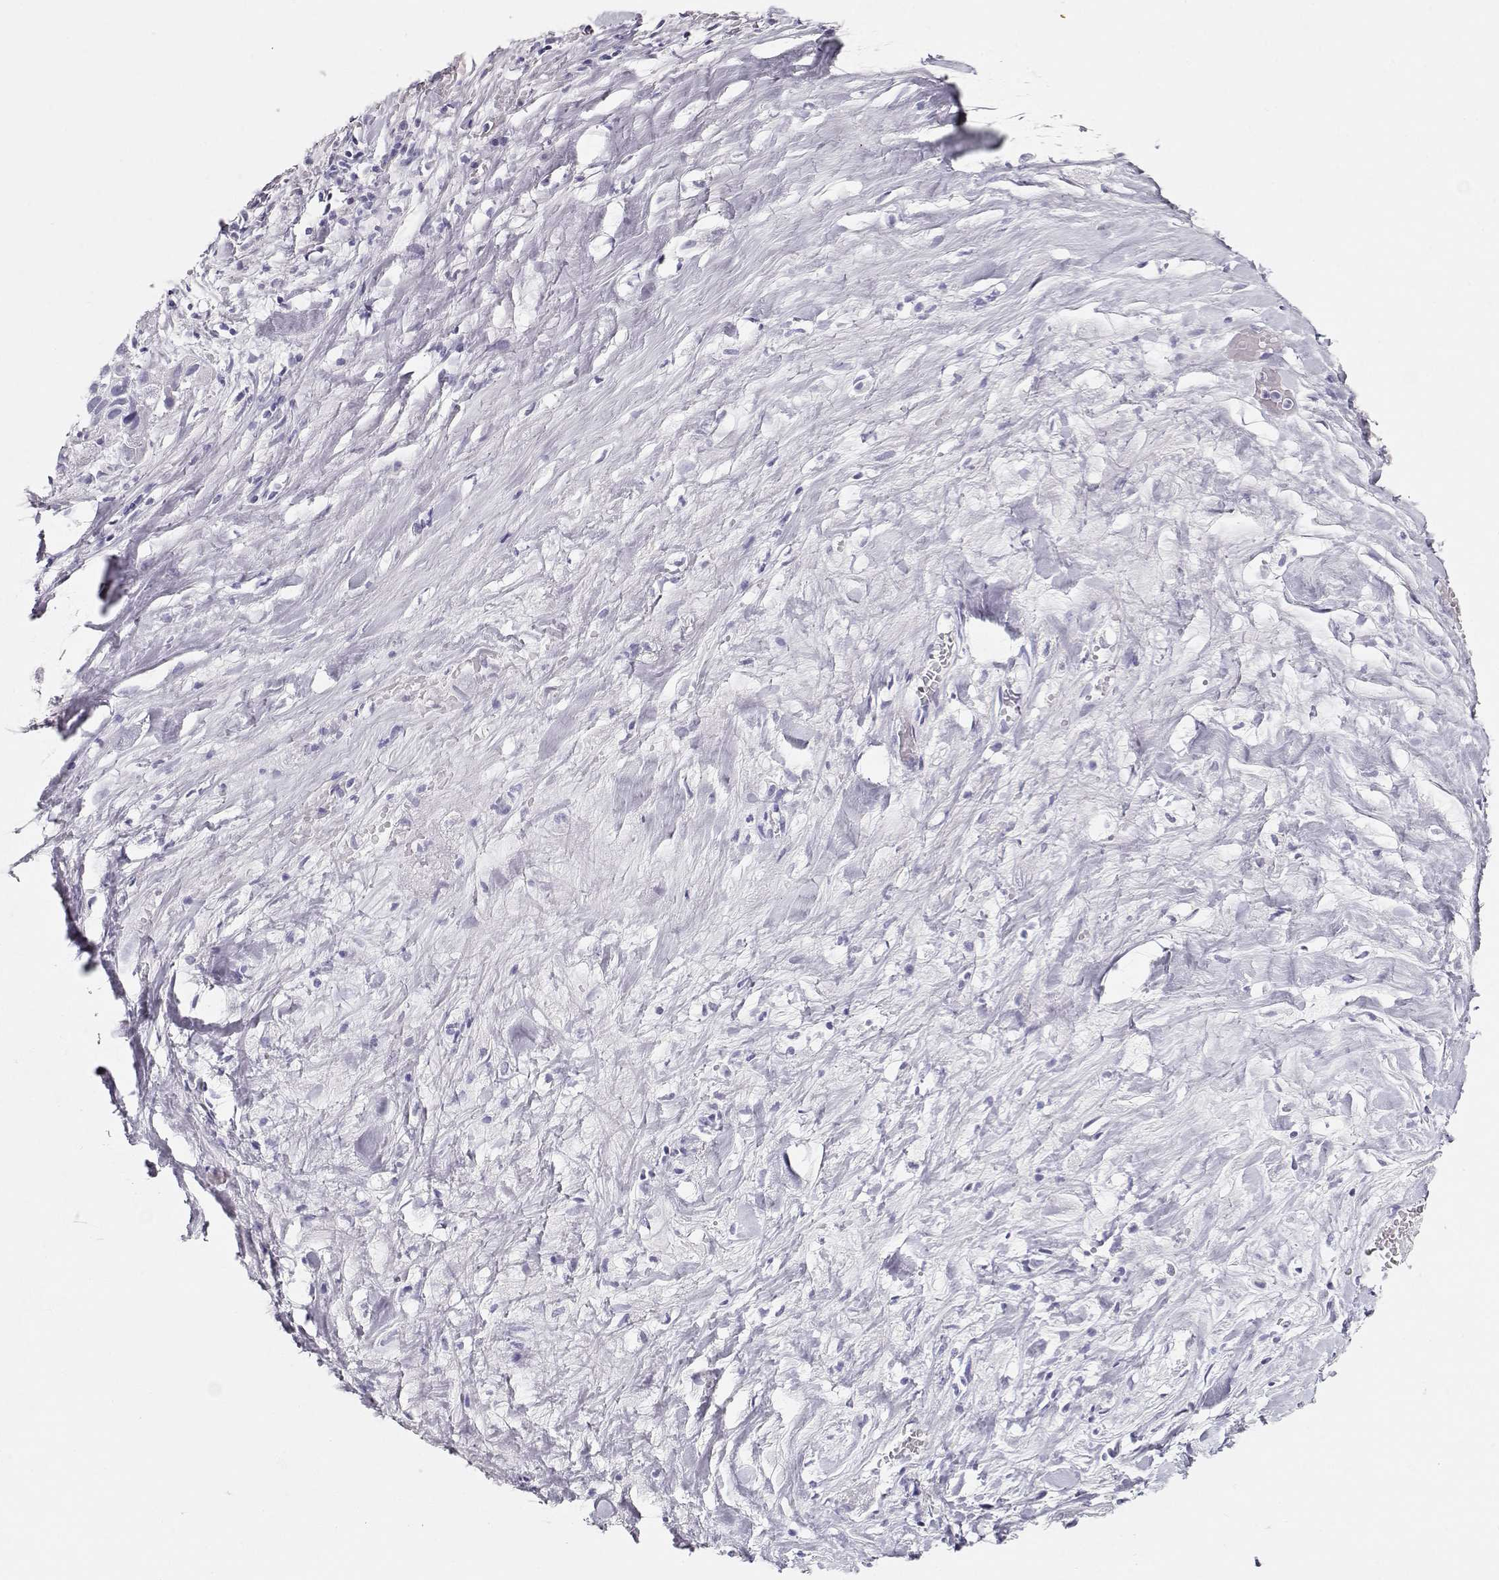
{"staining": {"intensity": "negative", "quantity": "none", "location": "none"}, "tissue": "liver cancer", "cell_type": "Tumor cells", "image_type": "cancer", "snomed": [{"axis": "morphology", "description": "Cholangiocarcinoma"}, {"axis": "topography", "description": "Liver"}], "caption": "Tumor cells are negative for brown protein staining in liver cholangiocarcinoma.", "gene": "MAGEC1", "patient": {"sex": "female", "age": 52}}